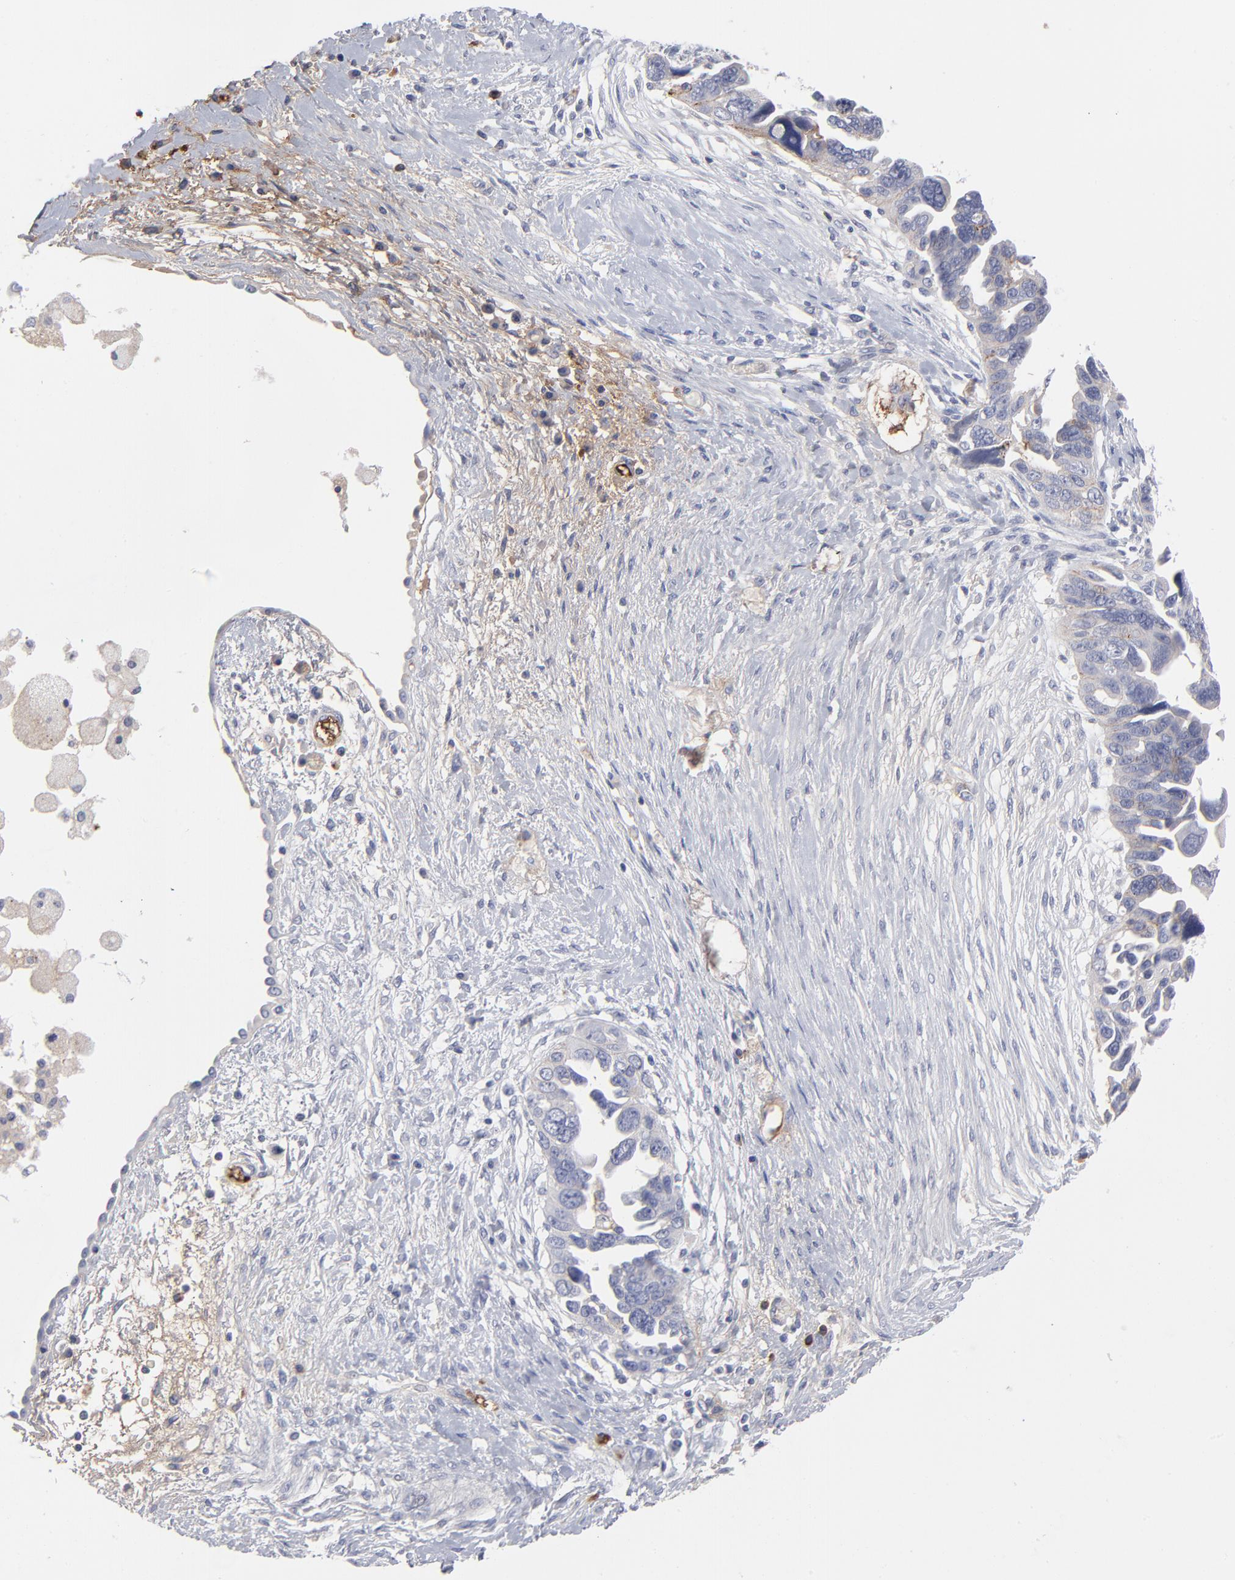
{"staining": {"intensity": "negative", "quantity": "none", "location": "none"}, "tissue": "ovarian cancer", "cell_type": "Tumor cells", "image_type": "cancer", "snomed": [{"axis": "morphology", "description": "Cystadenocarcinoma, serous, NOS"}, {"axis": "topography", "description": "Ovary"}], "caption": "Tumor cells show no significant positivity in ovarian cancer.", "gene": "CCR3", "patient": {"sex": "female", "age": 63}}